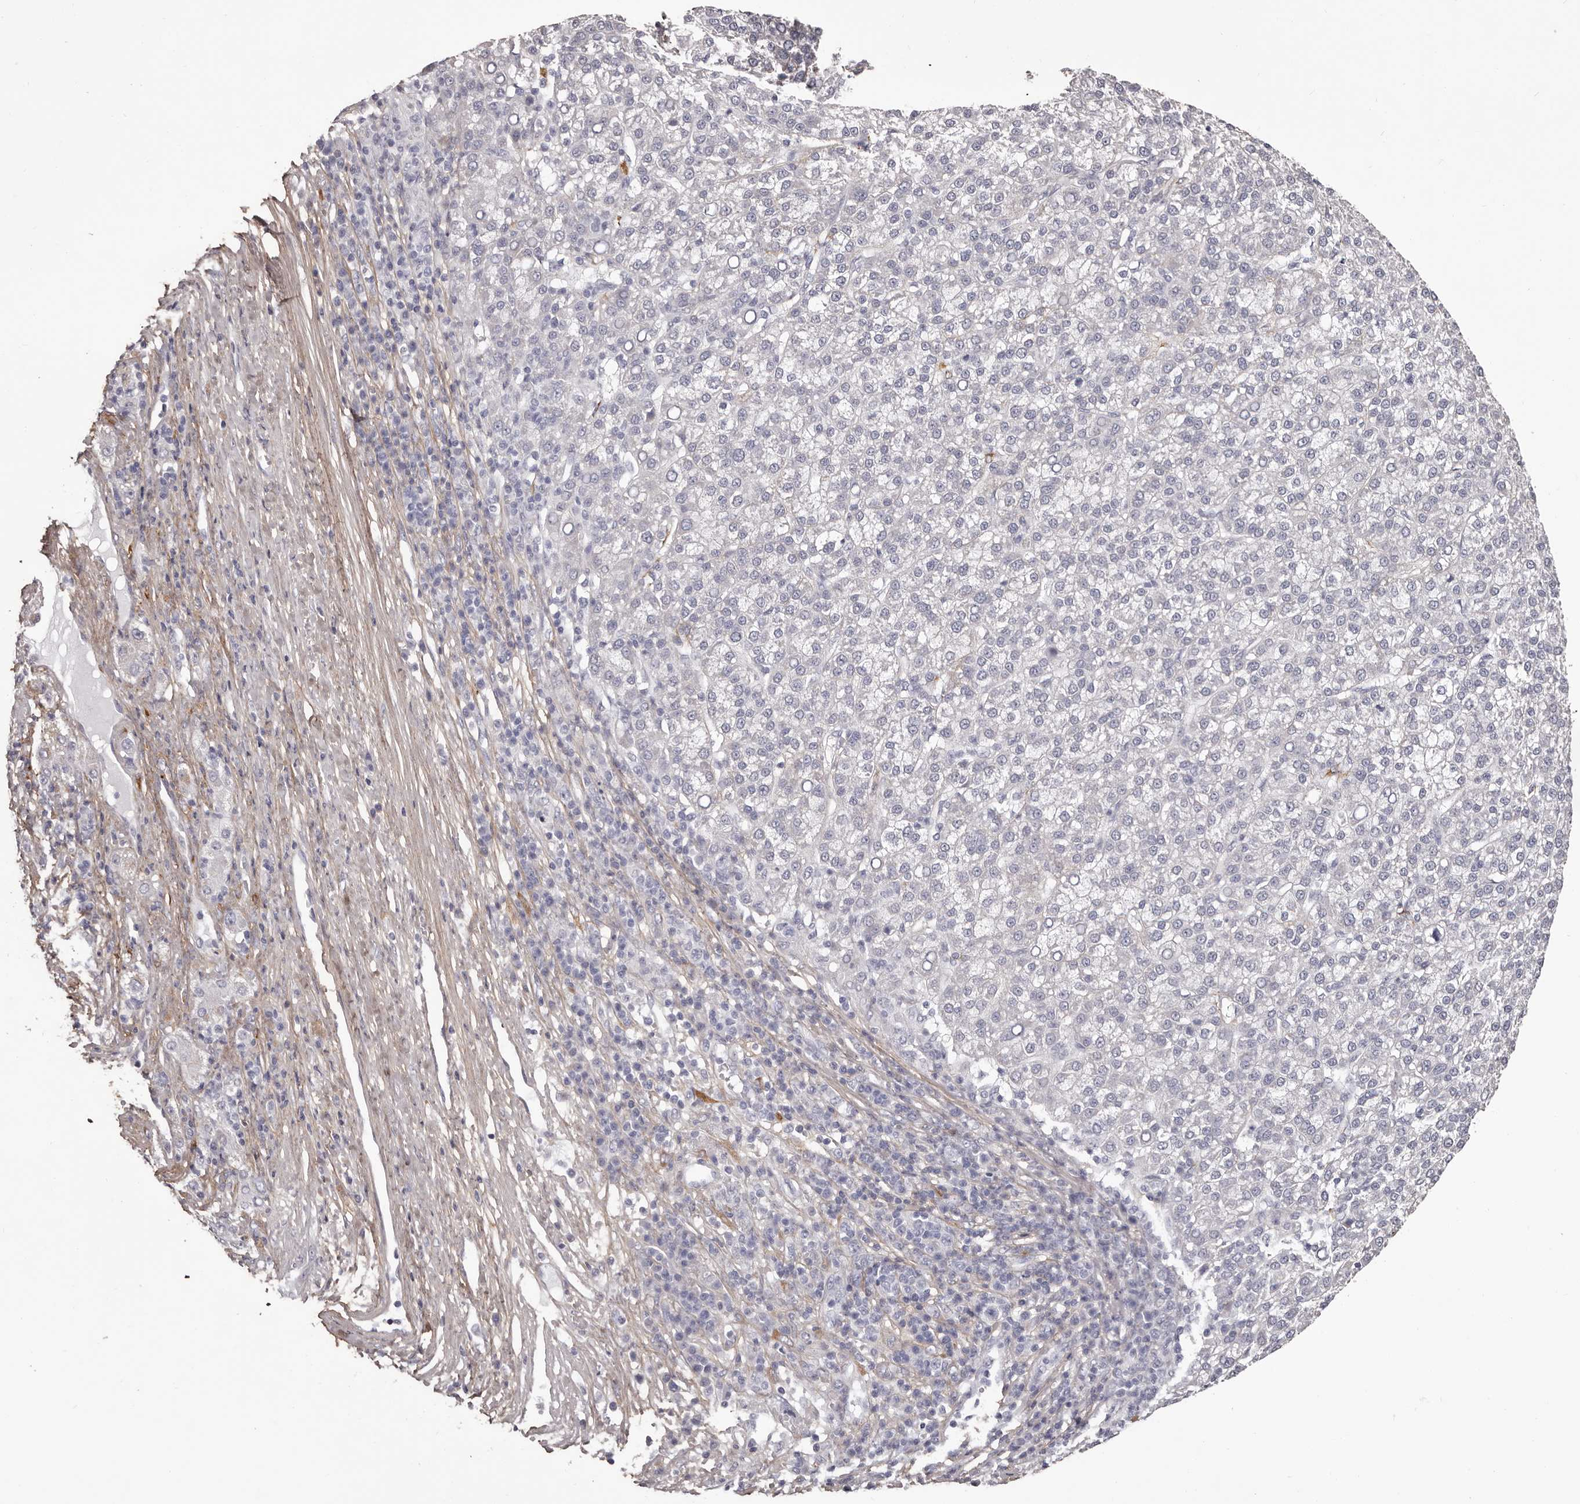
{"staining": {"intensity": "negative", "quantity": "none", "location": "none"}, "tissue": "liver cancer", "cell_type": "Tumor cells", "image_type": "cancer", "snomed": [{"axis": "morphology", "description": "Carcinoma, Hepatocellular, NOS"}, {"axis": "topography", "description": "Liver"}], "caption": "Histopathology image shows no protein staining in tumor cells of hepatocellular carcinoma (liver) tissue.", "gene": "COL6A1", "patient": {"sex": "female", "age": 58}}